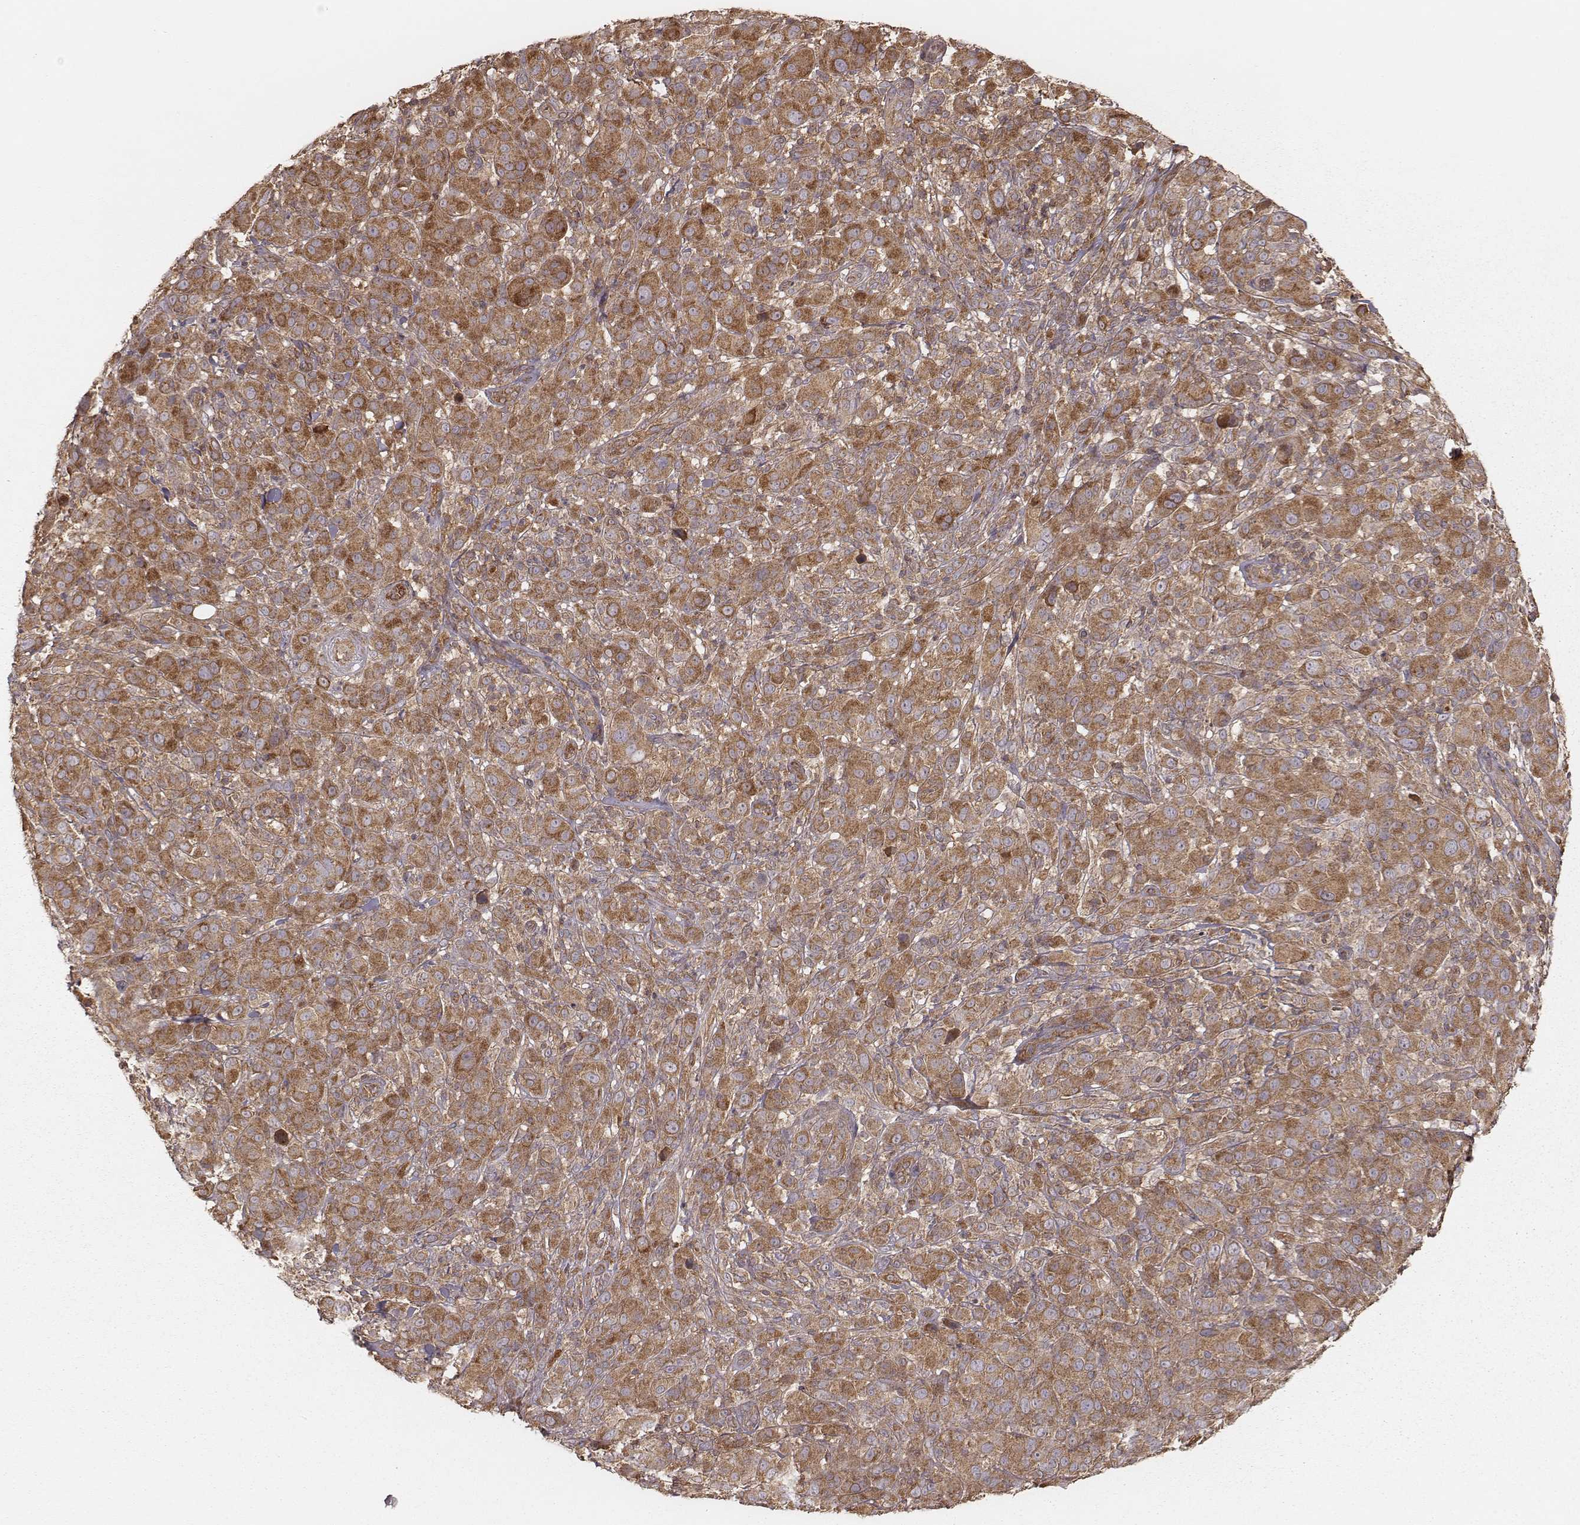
{"staining": {"intensity": "moderate", "quantity": ">75%", "location": "cytoplasmic/membranous"}, "tissue": "melanoma", "cell_type": "Tumor cells", "image_type": "cancer", "snomed": [{"axis": "morphology", "description": "Malignant melanoma, NOS"}, {"axis": "topography", "description": "Skin"}], "caption": "Immunohistochemistry (IHC) histopathology image of human malignant melanoma stained for a protein (brown), which demonstrates medium levels of moderate cytoplasmic/membranous expression in about >75% of tumor cells.", "gene": "CARS1", "patient": {"sex": "female", "age": 87}}